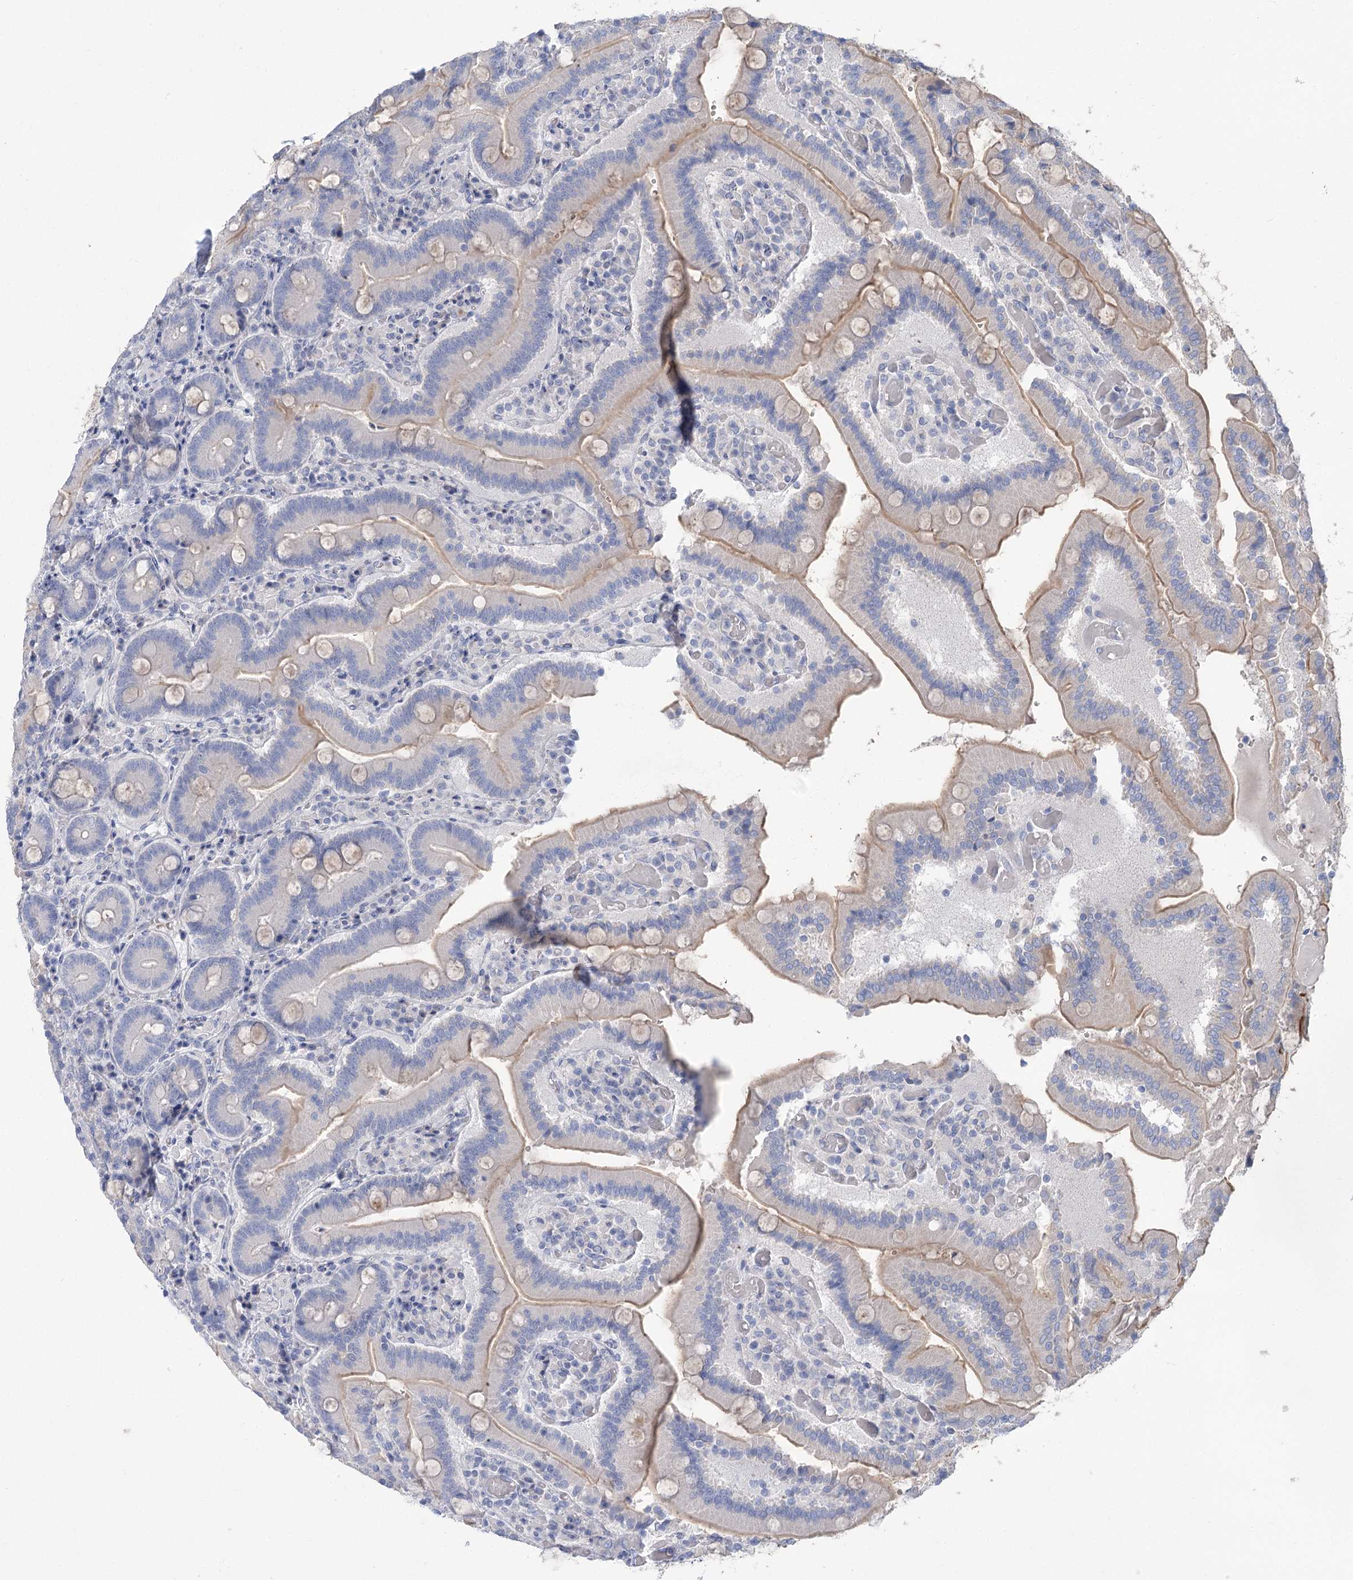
{"staining": {"intensity": "moderate", "quantity": "25%-75%", "location": "cytoplasmic/membranous"}, "tissue": "duodenum", "cell_type": "Glandular cells", "image_type": "normal", "snomed": [{"axis": "morphology", "description": "Normal tissue, NOS"}, {"axis": "topography", "description": "Duodenum"}], "caption": "A histopathology image of human duodenum stained for a protein exhibits moderate cytoplasmic/membranous brown staining in glandular cells. (IHC, brightfield microscopy, high magnification).", "gene": "SLC9A3", "patient": {"sex": "female", "age": 62}}